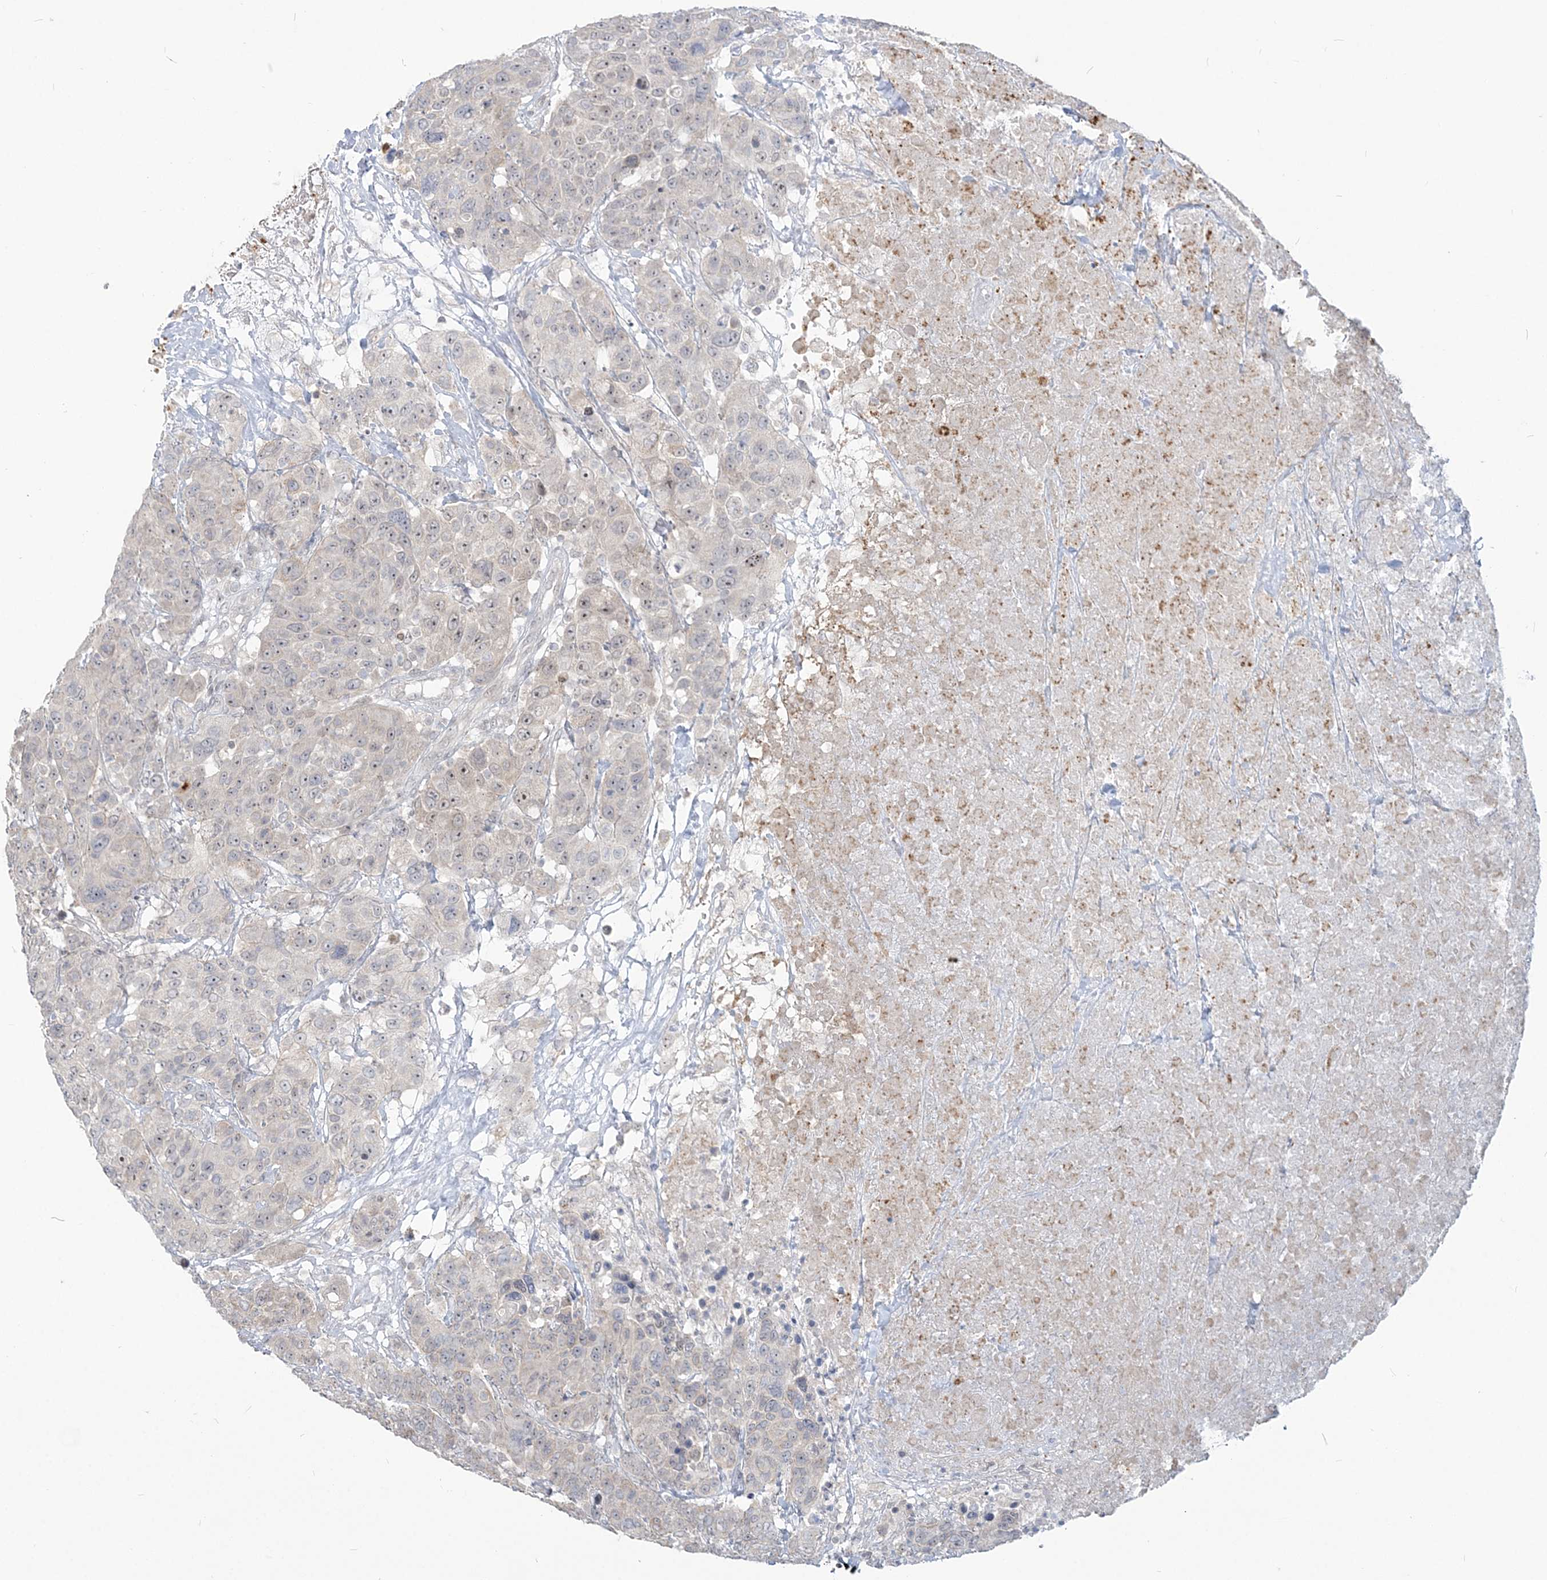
{"staining": {"intensity": "weak", "quantity": "<25%", "location": "nuclear"}, "tissue": "breast cancer", "cell_type": "Tumor cells", "image_type": "cancer", "snomed": [{"axis": "morphology", "description": "Duct carcinoma"}, {"axis": "topography", "description": "Breast"}], "caption": "The photomicrograph displays no staining of tumor cells in infiltrating ductal carcinoma (breast). Brightfield microscopy of immunohistochemistry stained with DAB (brown) and hematoxylin (blue), captured at high magnification.", "gene": "SDAD1", "patient": {"sex": "female", "age": 37}}